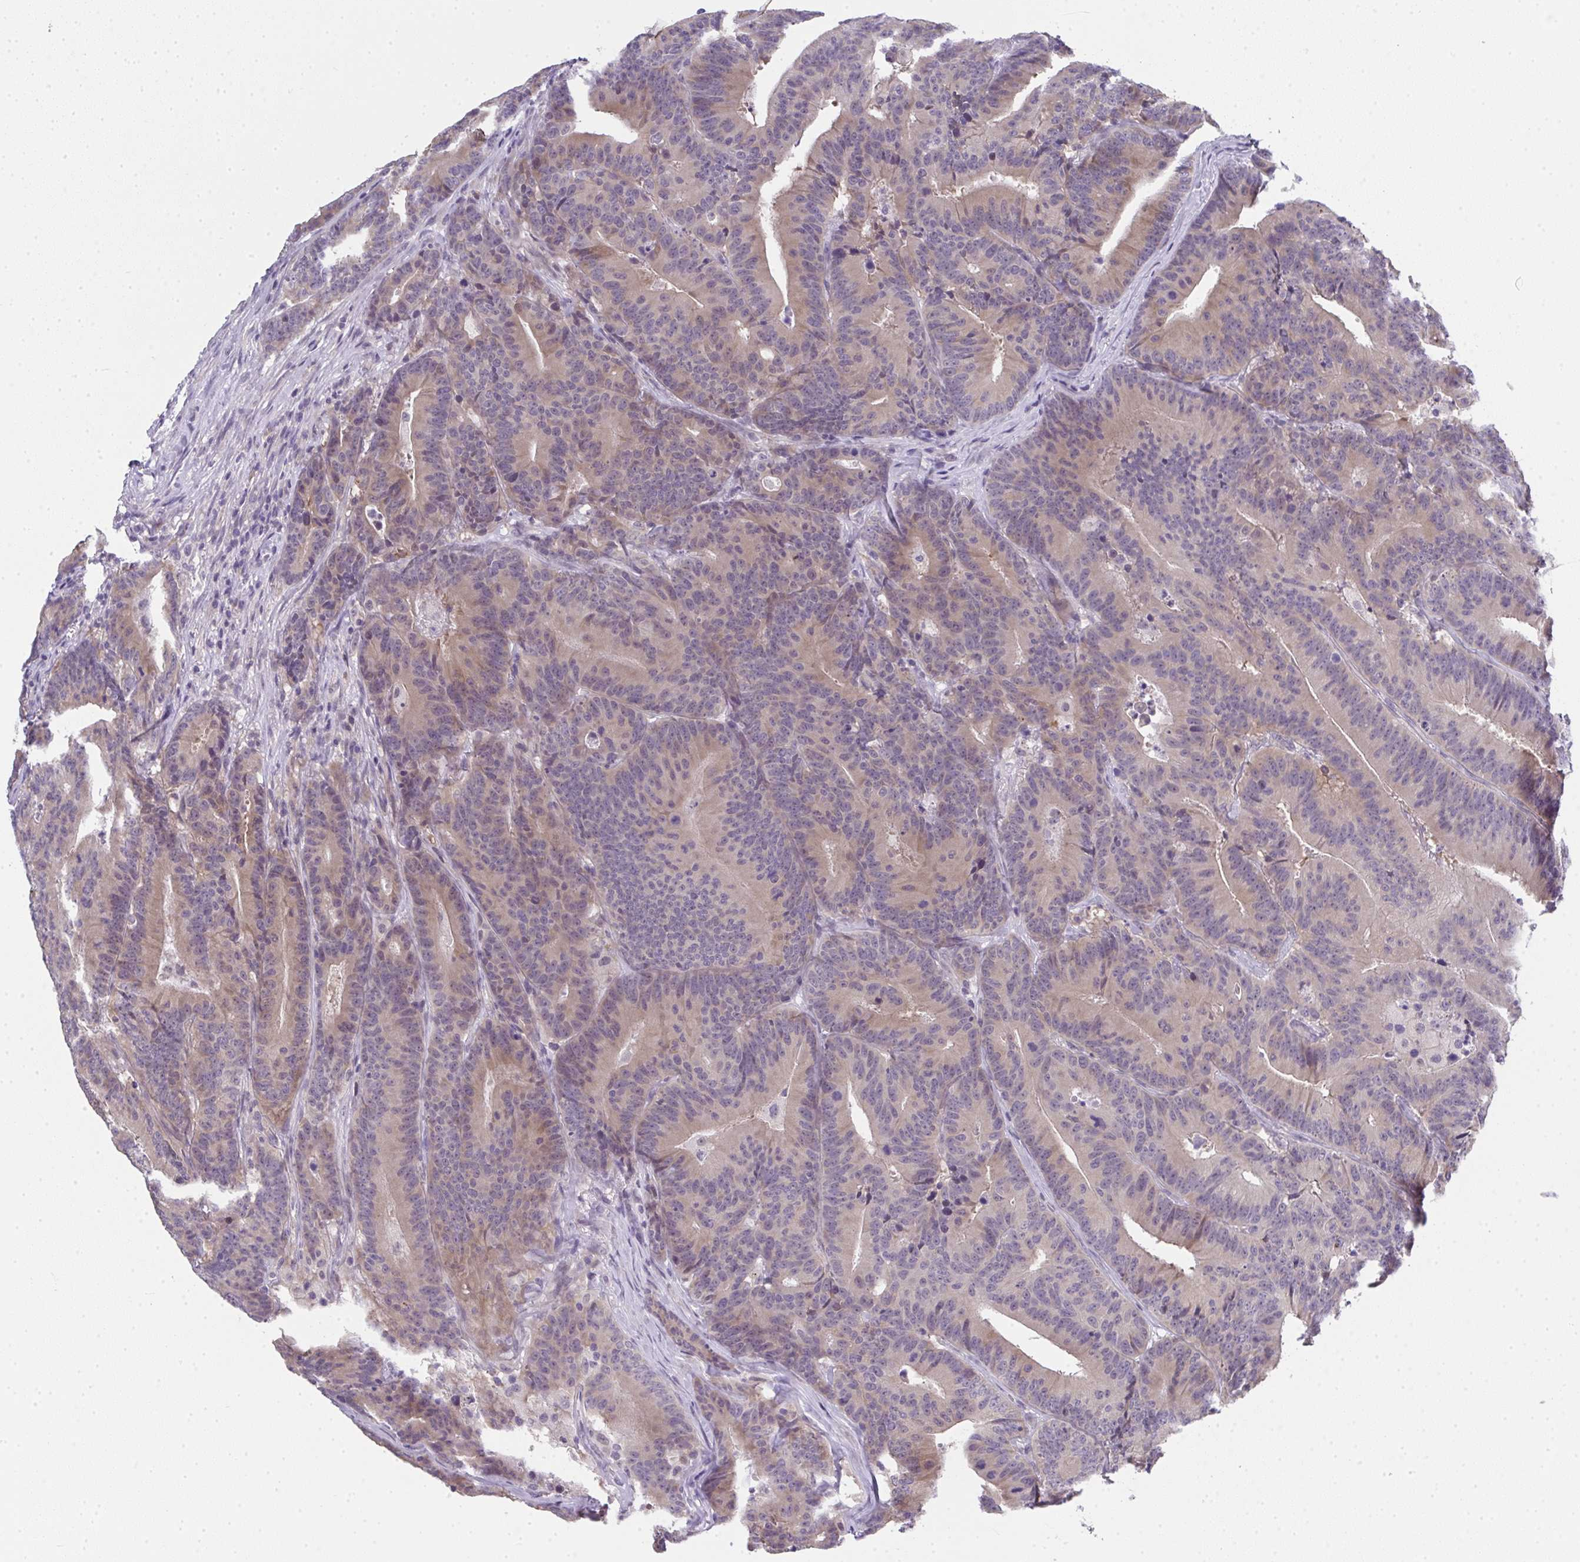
{"staining": {"intensity": "weak", "quantity": "<25%", "location": "cytoplasmic/membranous,nuclear"}, "tissue": "colorectal cancer", "cell_type": "Tumor cells", "image_type": "cancer", "snomed": [{"axis": "morphology", "description": "Adenocarcinoma, NOS"}, {"axis": "topography", "description": "Colon"}], "caption": "DAB (3,3'-diaminobenzidine) immunohistochemical staining of colorectal adenocarcinoma displays no significant expression in tumor cells.", "gene": "RIOK1", "patient": {"sex": "female", "age": 78}}